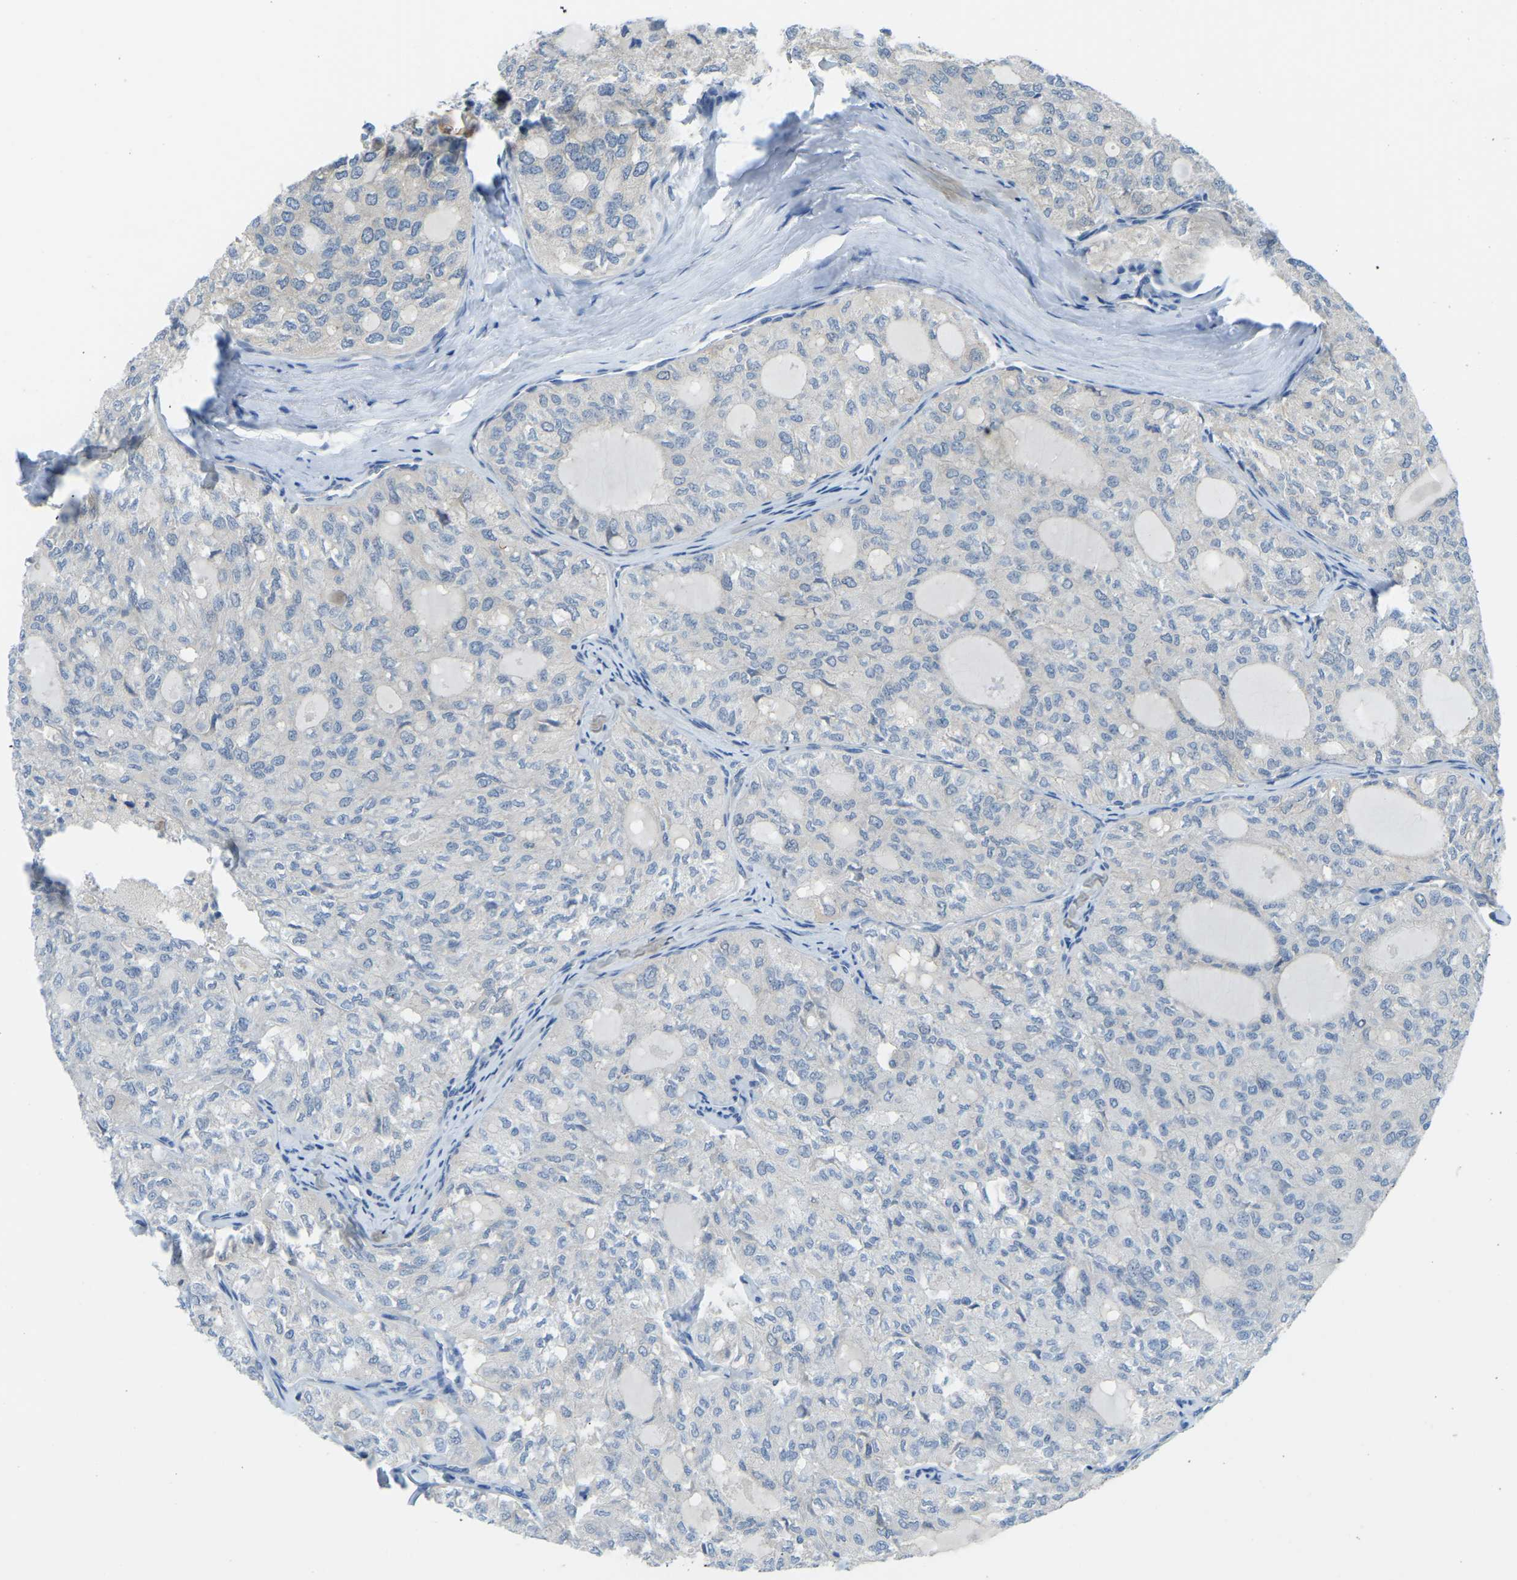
{"staining": {"intensity": "negative", "quantity": "none", "location": "none"}, "tissue": "thyroid cancer", "cell_type": "Tumor cells", "image_type": "cancer", "snomed": [{"axis": "morphology", "description": "Follicular adenoma carcinoma, NOS"}, {"axis": "topography", "description": "Thyroid gland"}], "caption": "DAB immunohistochemical staining of thyroid follicular adenoma carcinoma demonstrates no significant positivity in tumor cells. Brightfield microscopy of IHC stained with DAB (brown) and hematoxylin (blue), captured at high magnification.", "gene": "NME8", "patient": {"sex": "male", "age": 75}}